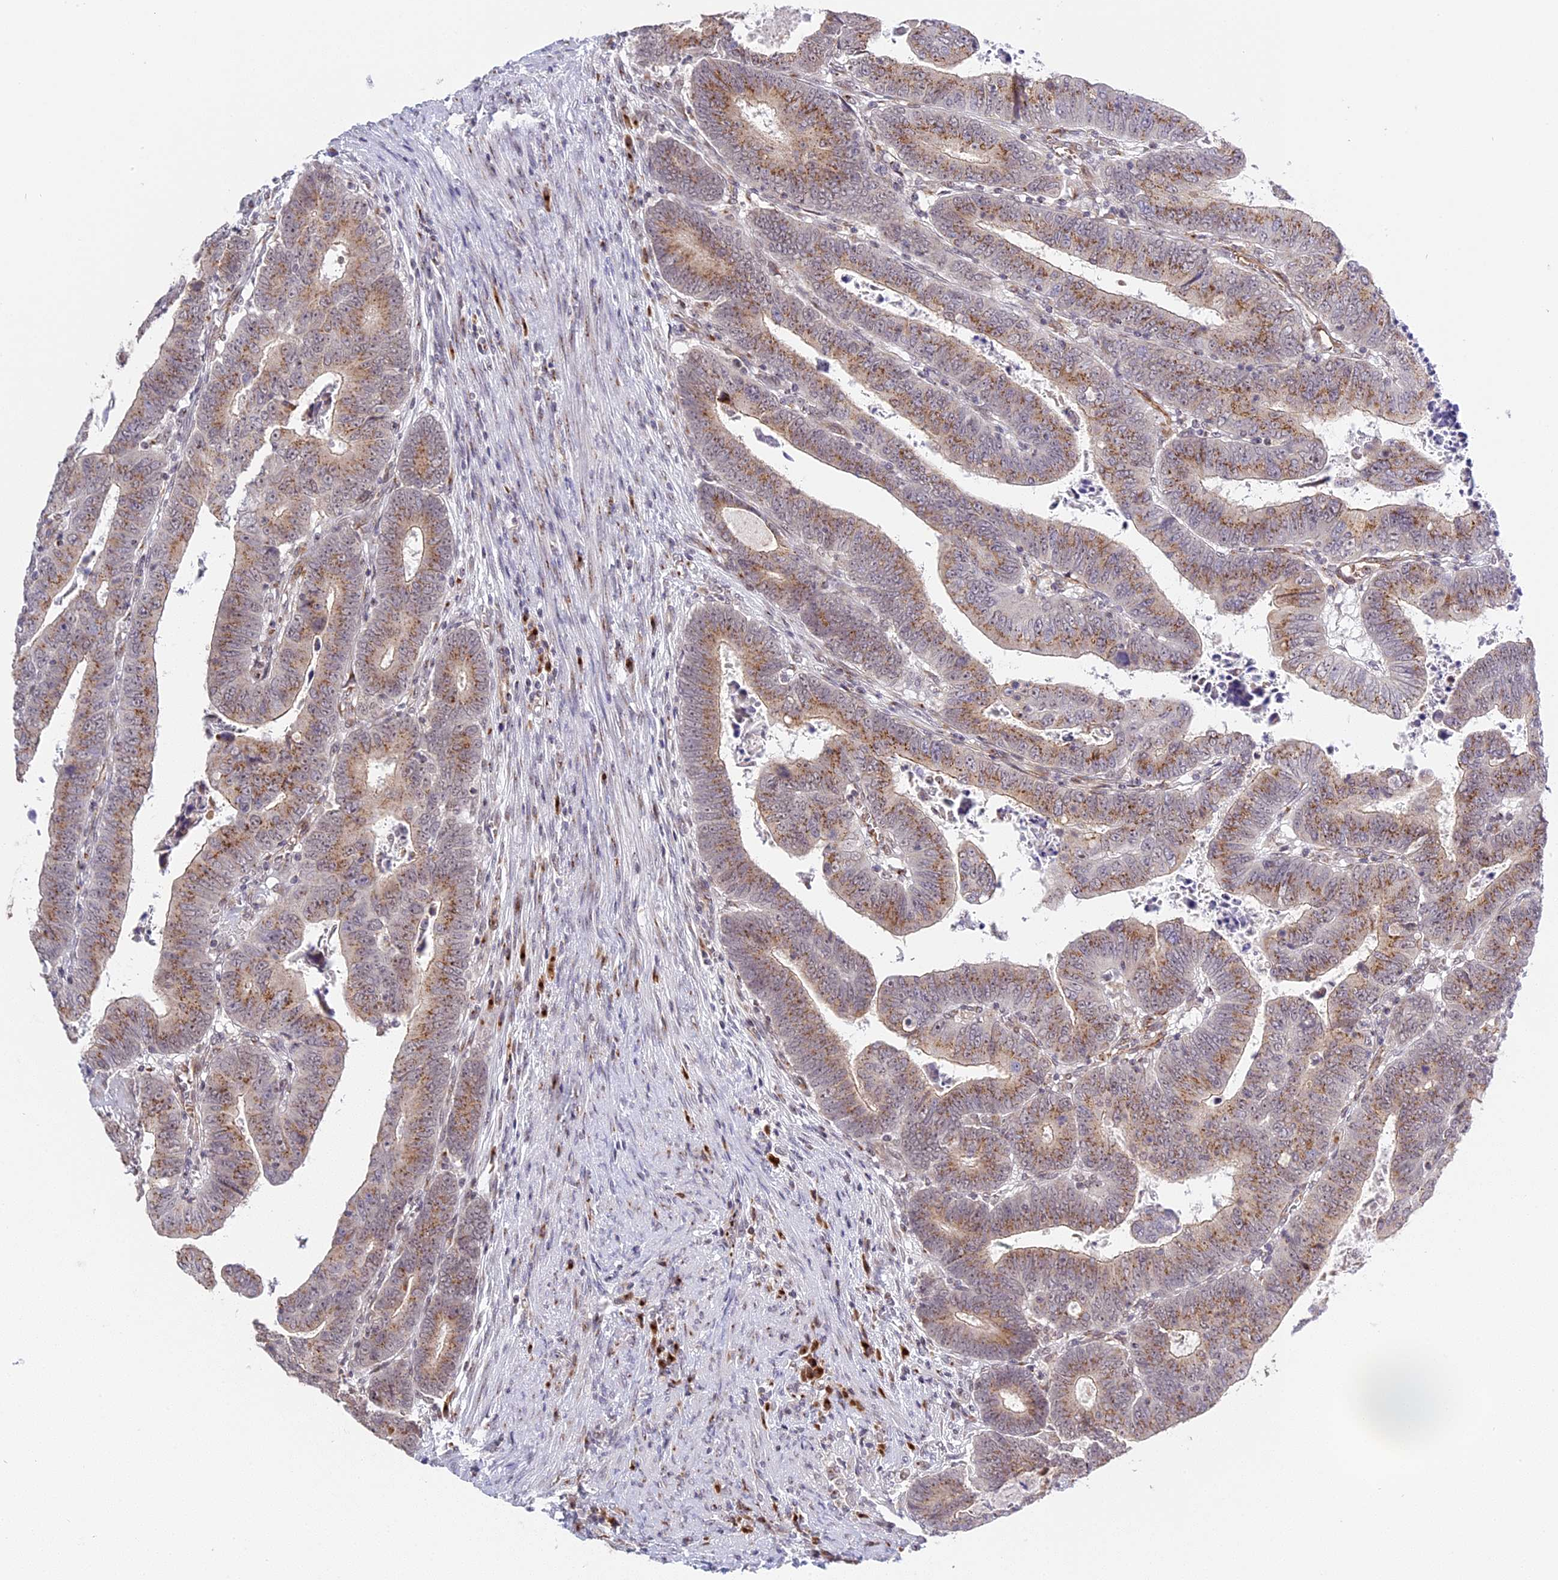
{"staining": {"intensity": "moderate", "quantity": ">75%", "location": "cytoplasmic/membranous"}, "tissue": "colorectal cancer", "cell_type": "Tumor cells", "image_type": "cancer", "snomed": [{"axis": "morphology", "description": "Normal tissue, NOS"}, {"axis": "morphology", "description": "Adenocarcinoma, NOS"}, {"axis": "topography", "description": "Rectum"}], "caption": "Moderate cytoplasmic/membranous expression is appreciated in approximately >75% of tumor cells in colorectal adenocarcinoma.", "gene": "HEATR5B", "patient": {"sex": "female", "age": 65}}